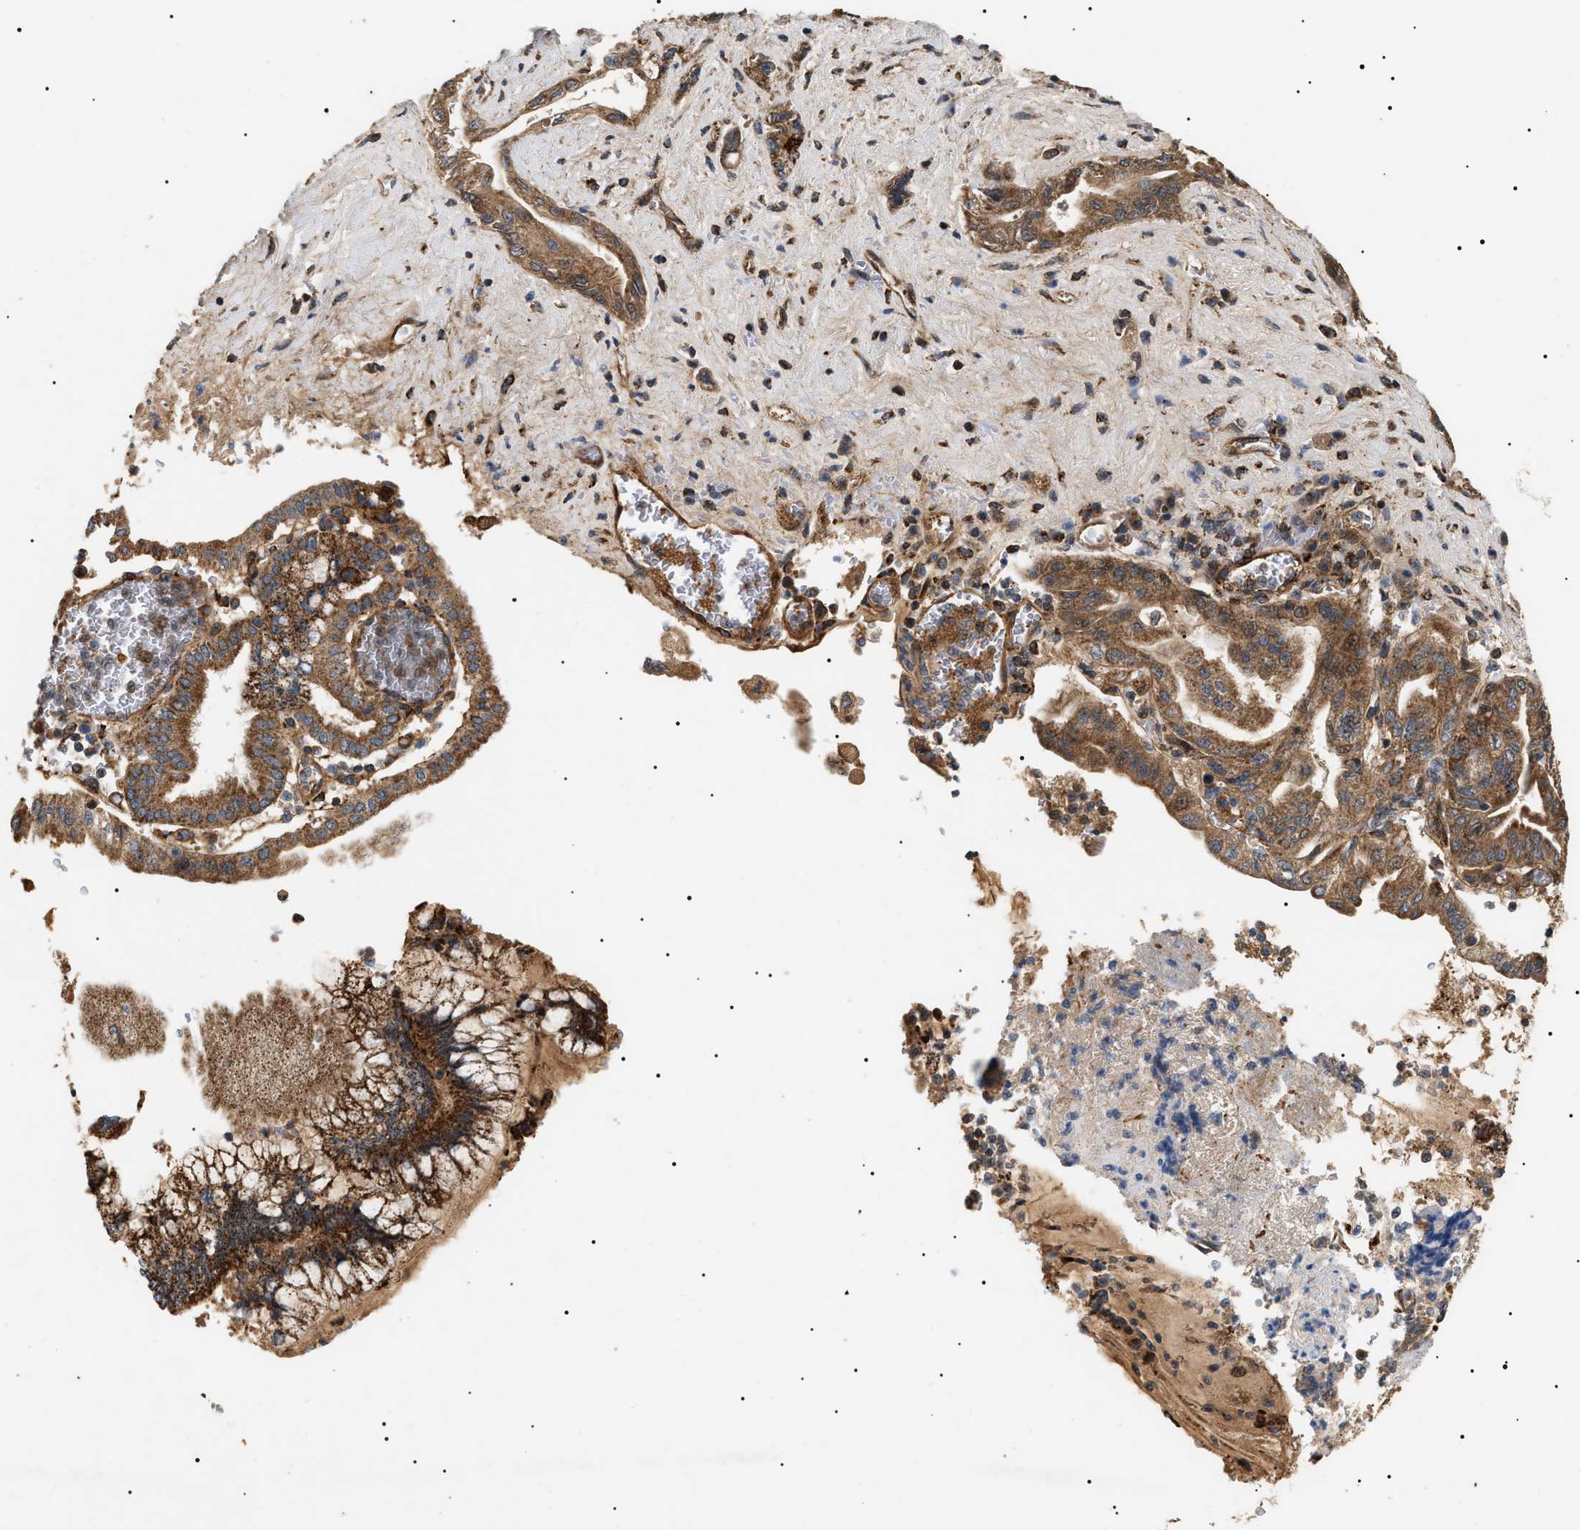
{"staining": {"intensity": "moderate", "quantity": ">75%", "location": "cytoplasmic/membranous,nuclear"}, "tissue": "pancreatic cancer", "cell_type": "Tumor cells", "image_type": "cancer", "snomed": [{"axis": "morphology", "description": "Adenocarcinoma, NOS"}, {"axis": "topography", "description": "Pancreas"}], "caption": "The micrograph demonstrates staining of adenocarcinoma (pancreatic), revealing moderate cytoplasmic/membranous and nuclear protein expression (brown color) within tumor cells.", "gene": "ZBTB26", "patient": {"sex": "female", "age": 73}}